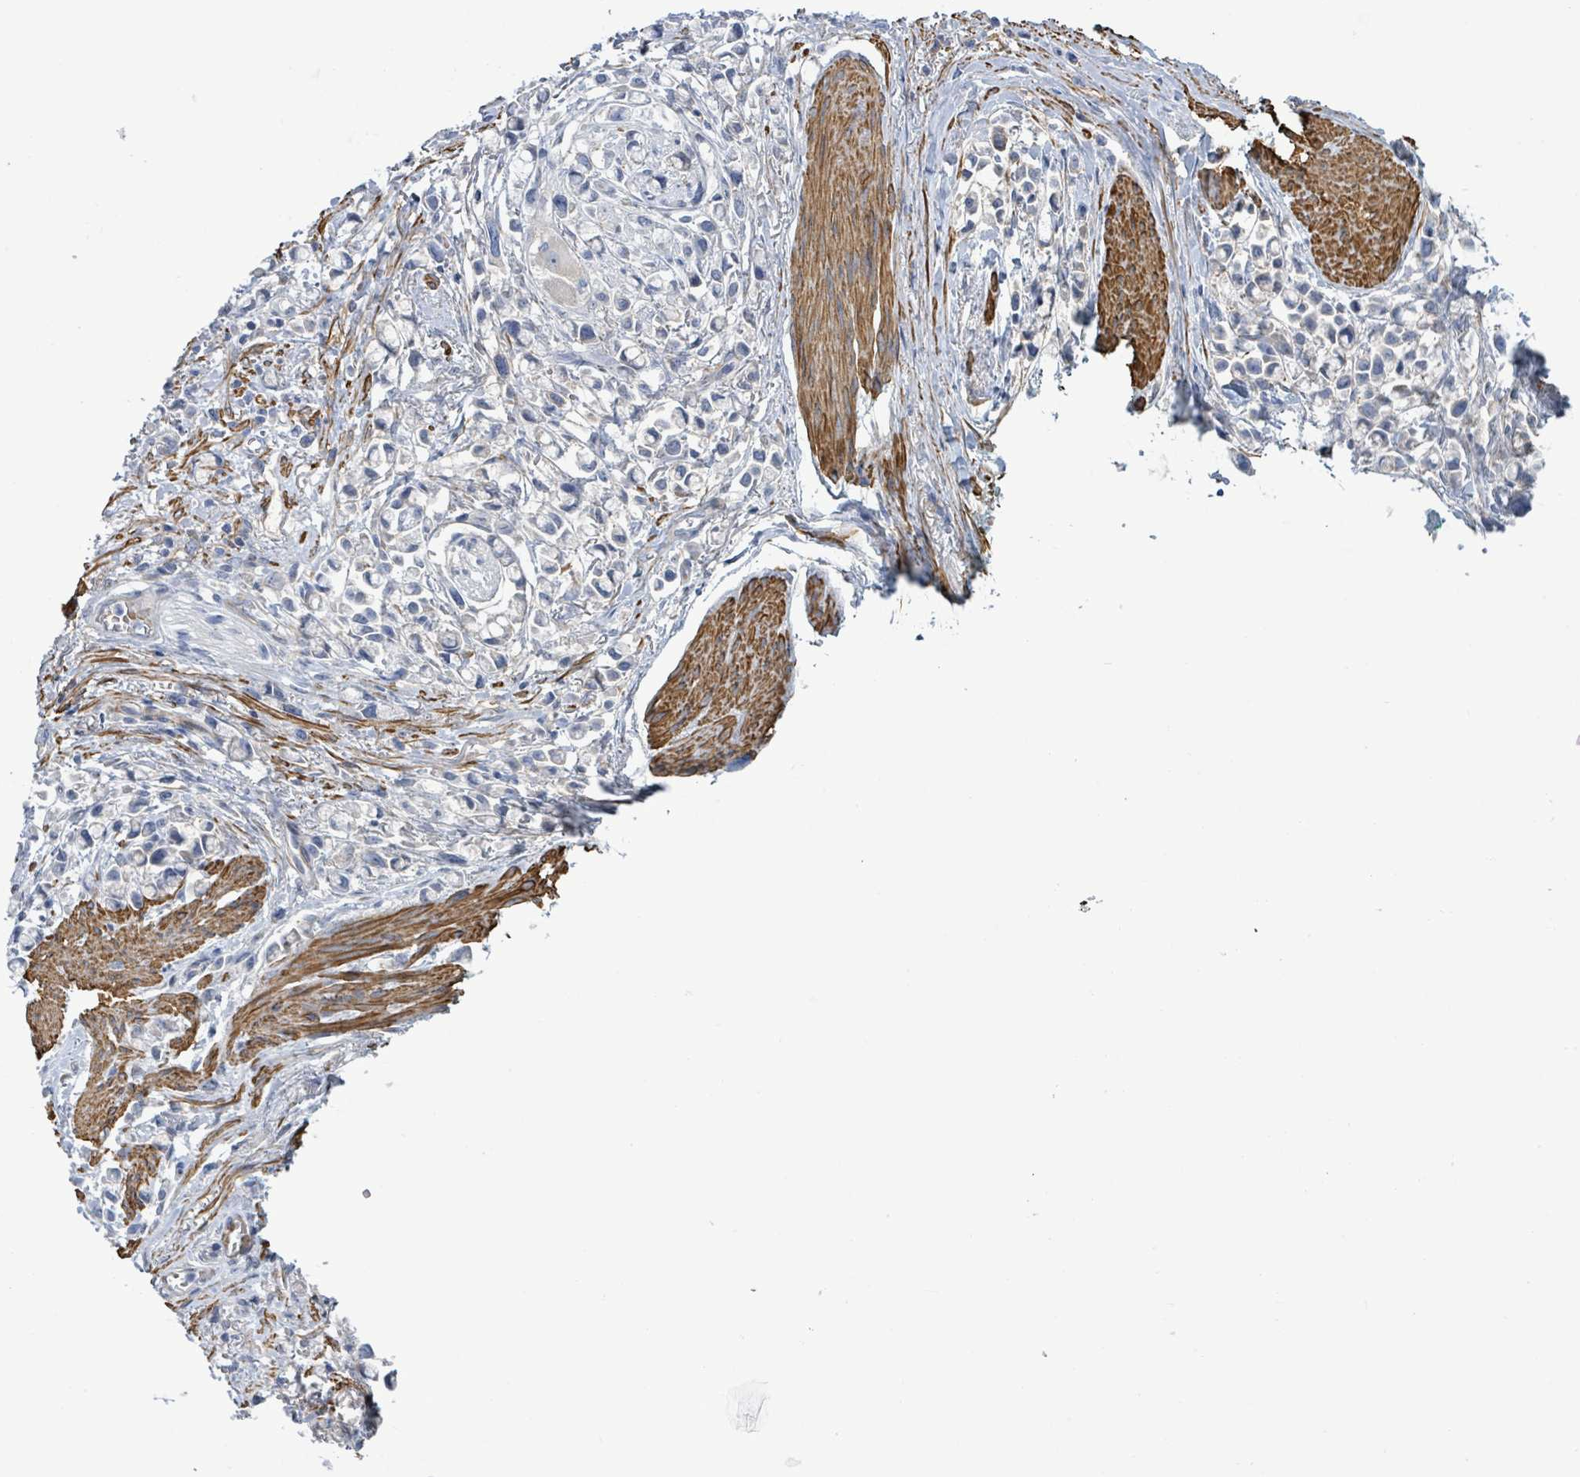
{"staining": {"intensity": "negative", "quantity": "none", "location": "none"}, "tissue": "stomach cancer", "cell_type": "Tumor cells", "image_type": "cancer", "snomed": [{"axis": "morphology", "description": "Adenocarcinoma, NOS"}, {"axis": "topography", "description": "Stomach"}], "caption": "IHC of human stomach cancer reveals no expression in tumor cells. Brightfield microscopy of immunohistochemistry (IHC) stained with DAB (brown) and hematoxylin (blue), captured at high magnification.", "gene": "DMRTC1B", "patient": {"sex": "female", "age": 81}}